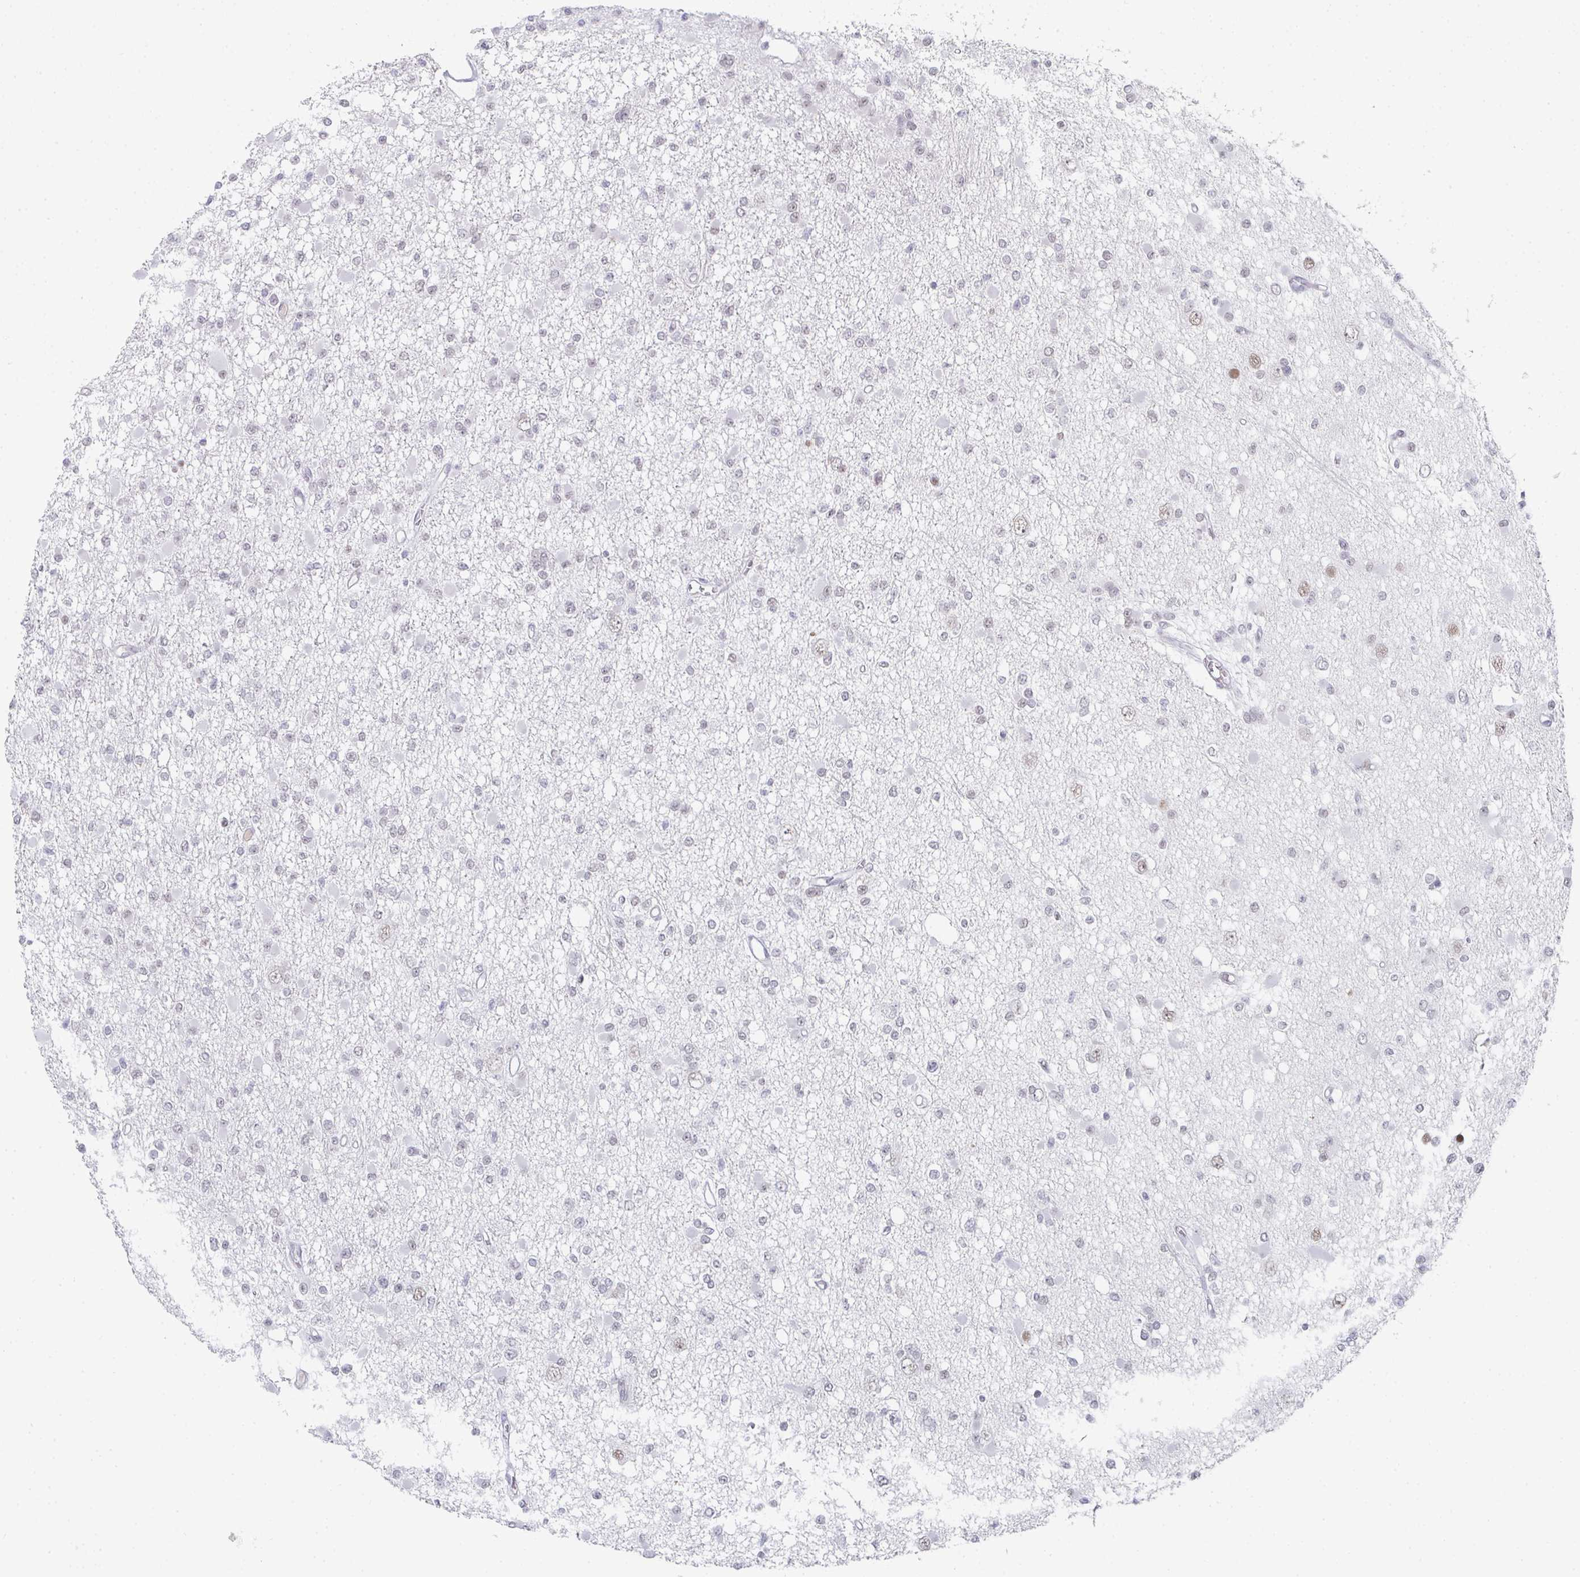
{"staining": {"intensity": "negative", "quantity": "none", "location": "none"}, "tissue": "glioma", "cell_type": "Tumor cells", "image_type": "cancer", "snomed": [{"axis": "morphology", "description": "Glioma, malignant, Low grade"}, {"axis": "topography", "description": "Brain"}], "caption": "Immunohistochemical staining of human glioma exhibits no significant expression in tumor cells.", "gene": "LIN54", "patient": {"sex": "female", "age": 22}}